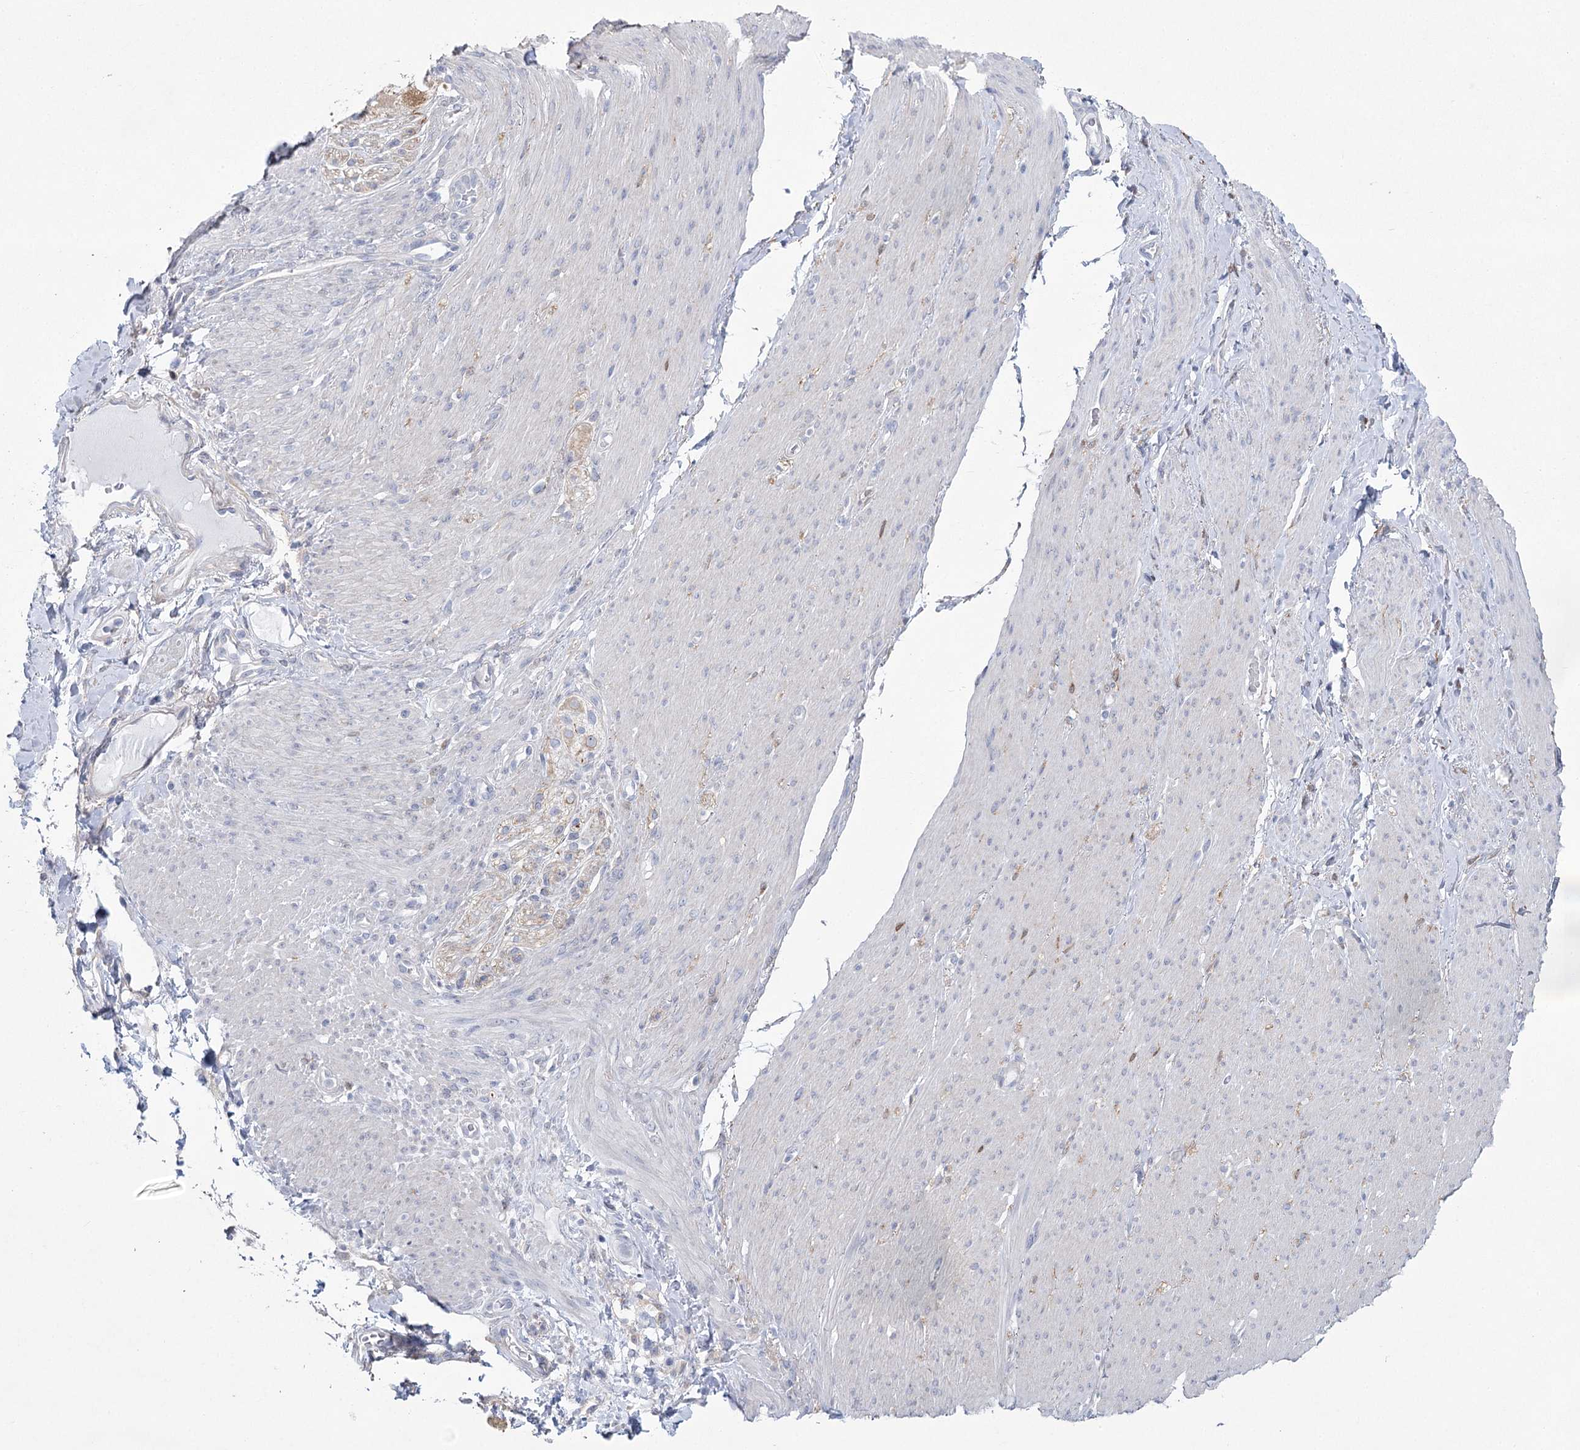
{"staining": {"intensity": "moderate", "quantity": "<25%", "location": "cytoplasmic/membranous"}, "tissue": "adipose tissue", "cell_type": "Adipocytes", "image_type": "normal", "snomed": [{"axis": "morphology", "description": "Normal tissue, NOS"}, {"axis": "topography", "description": "Colon"}, {"axis": "topography", "description": "Peripheral nerve tissue"}], "caption": "High-power microscopy captured an immunohistochemistry micrograph of benign adipose tissue, revealing moderate cytoplasmic/membranous expression in about <25% of adipocytes.", "gene": "CCDC88A", "patient": {"sex": "female", "age": 61}}